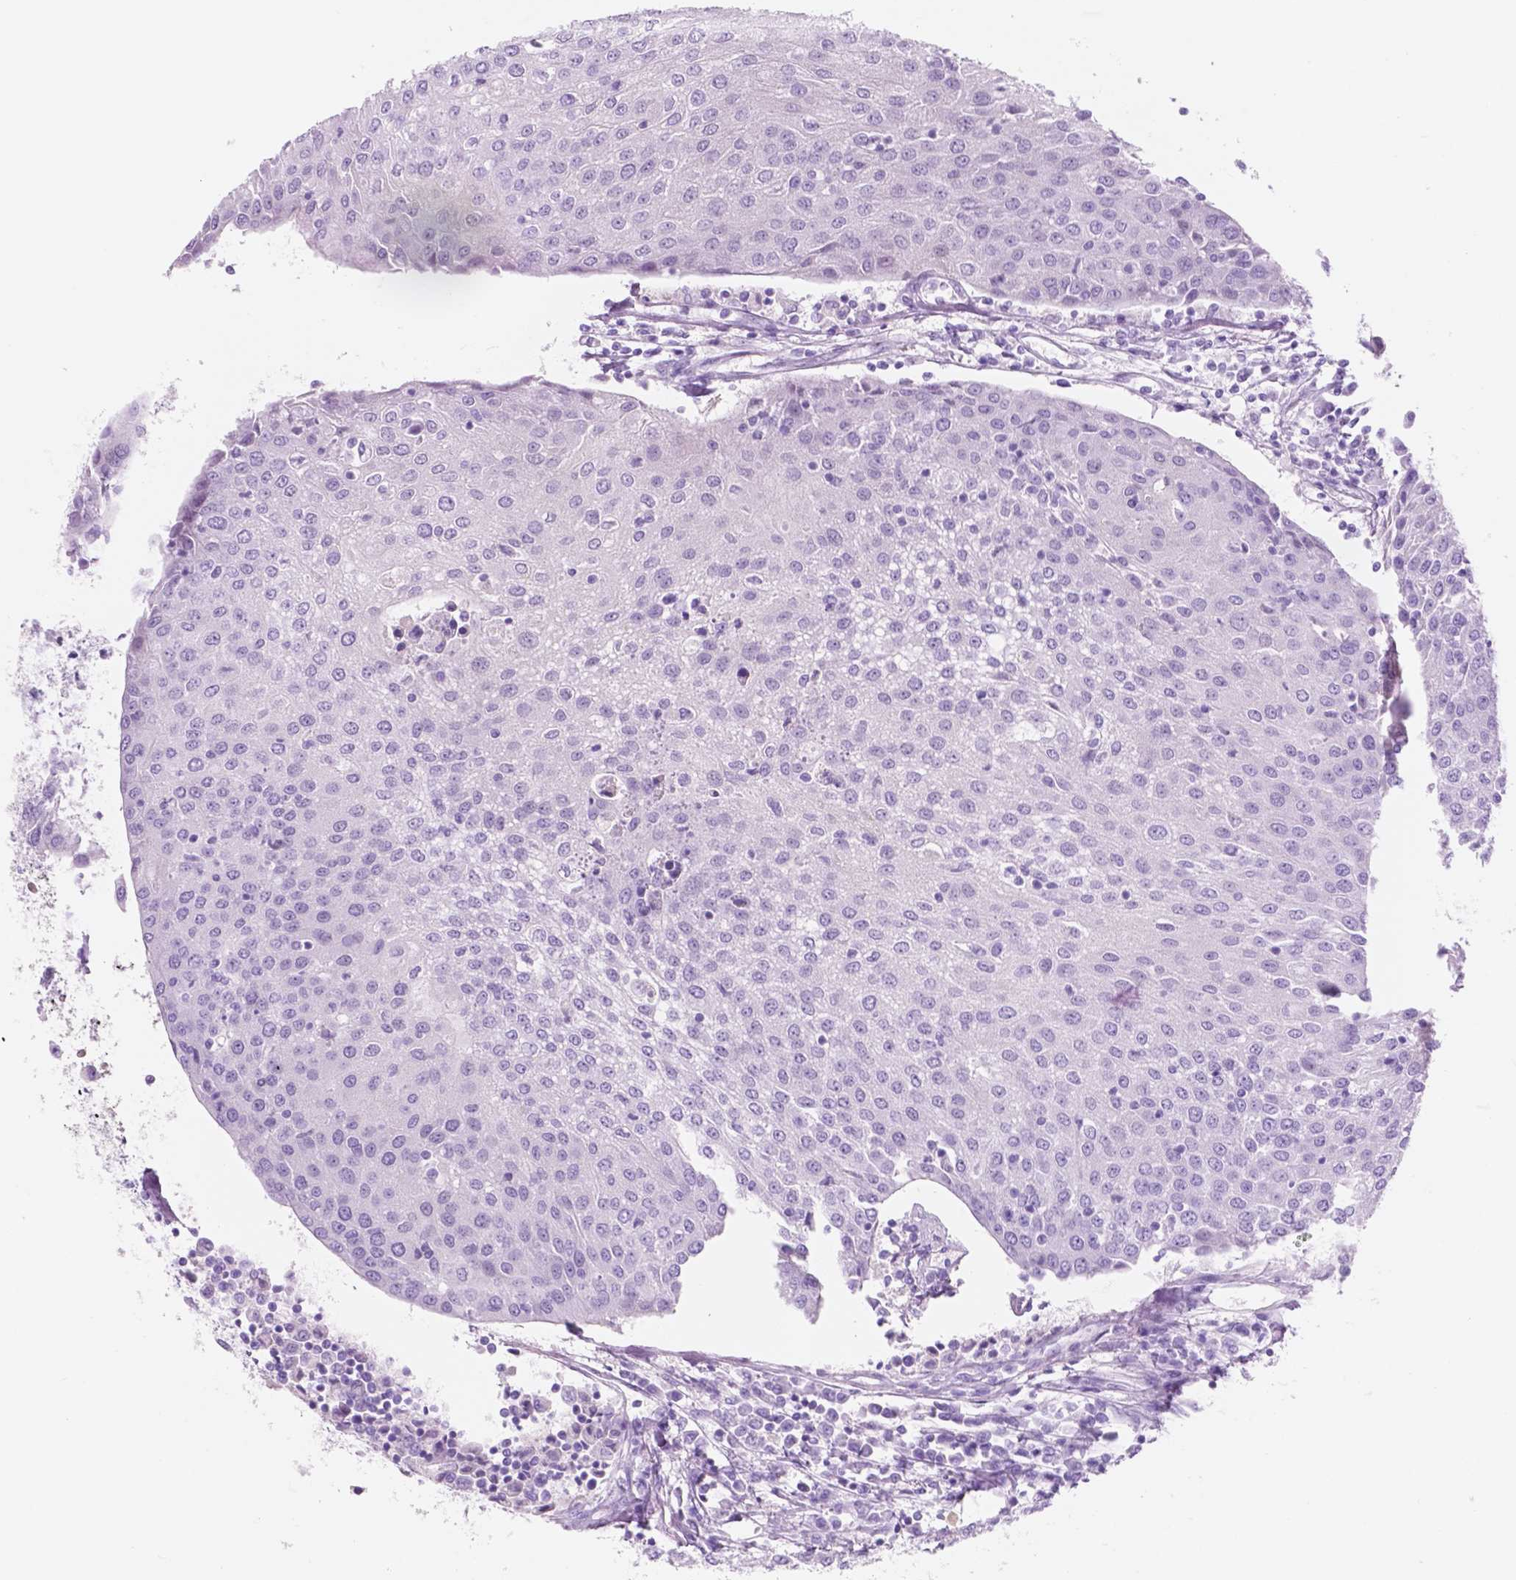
{"staining": {"intensity": "negative", "quantity": "none", "location": "none"}, "tissue": "urothelial cancer", "cell_type": "Tumor cells", "image_type": "cancer", "snomed": [{"axis": "morphology", "description": "Urothelial carcinoma, High grade"}, {"axis": "topography", "description": "Urinary bladder"}], "caption": "DAB immunohistochemical staining of urothelial cancer shows no significant staining in tumor cells.", "gene": "CUZD1", "patient": {"sex": "female", "age": 85}}